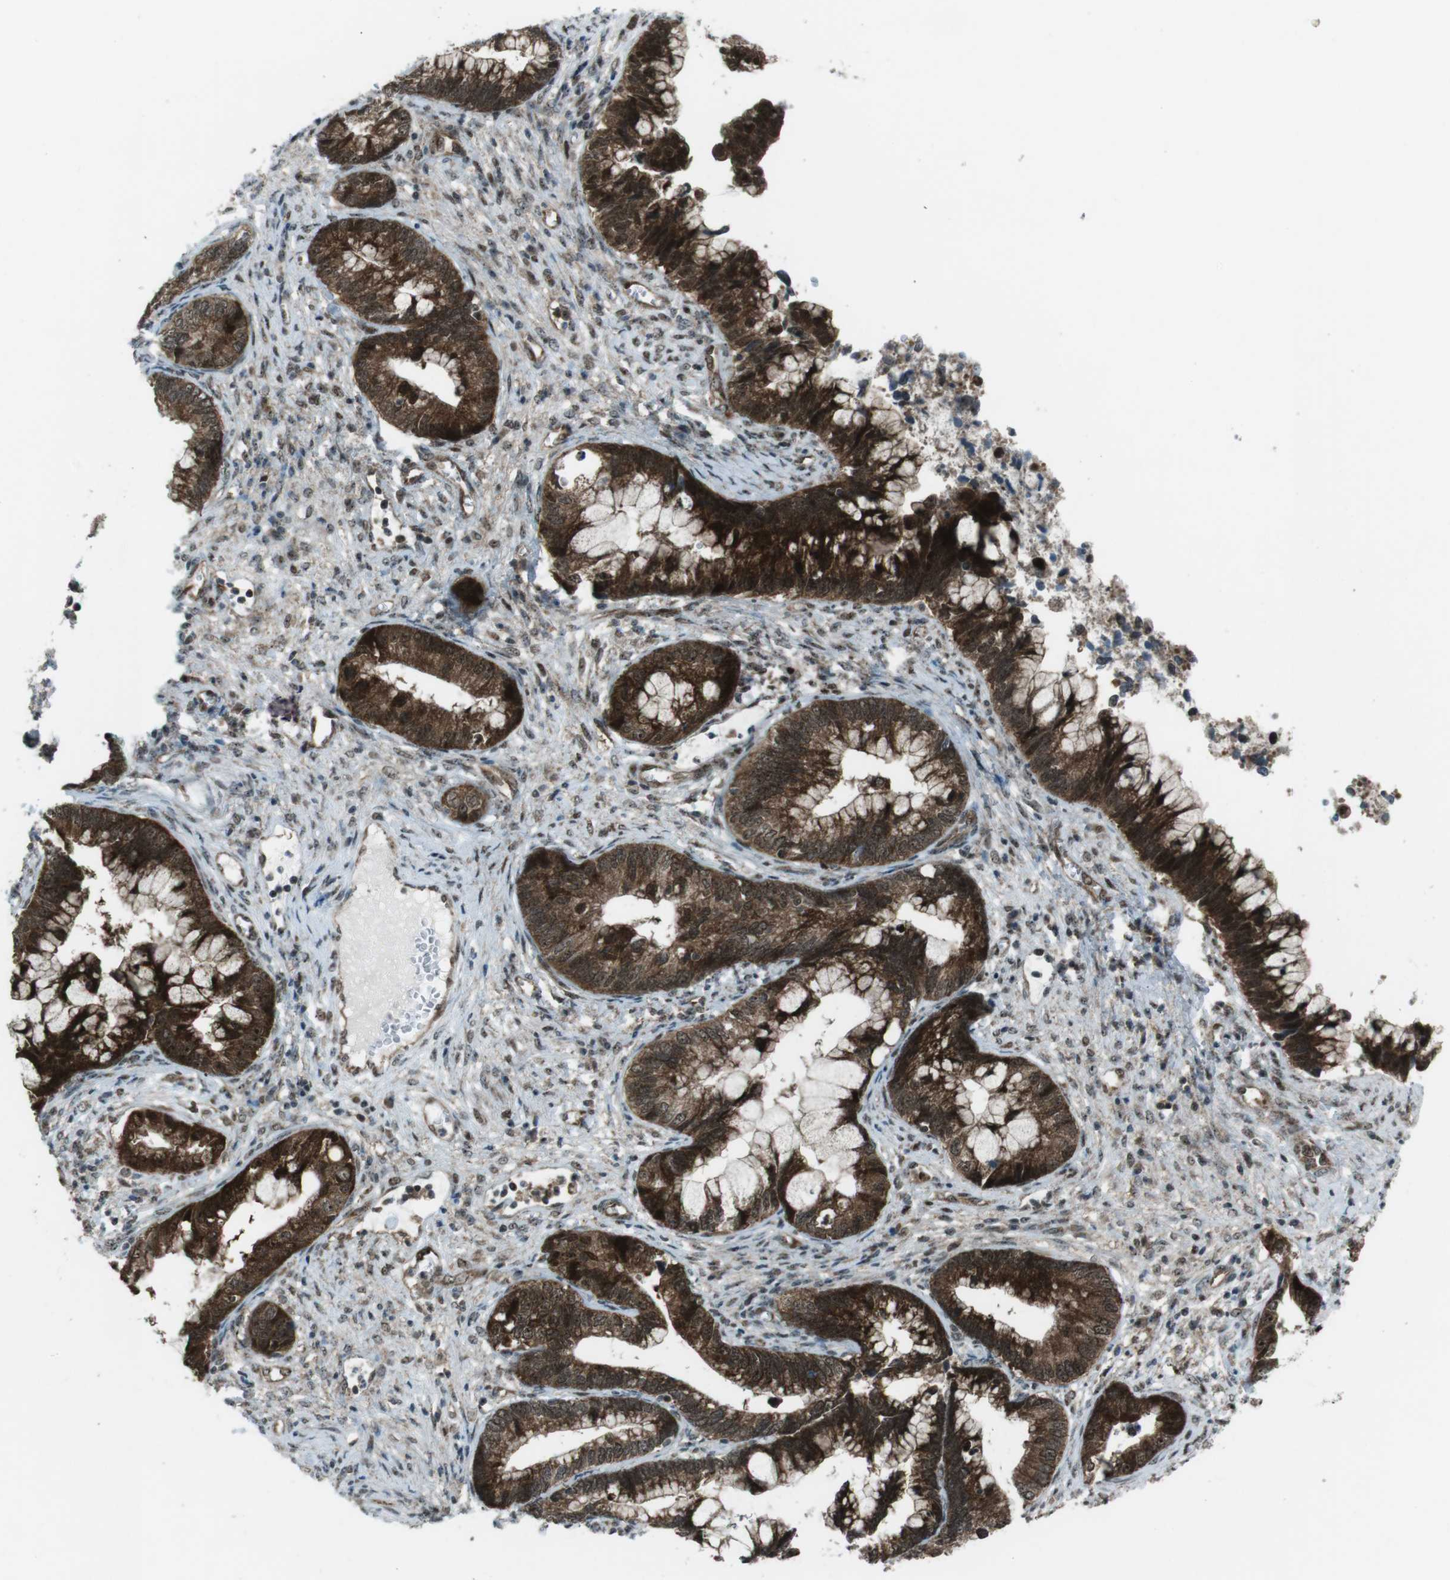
{"staining": {"intensity": "strong", "quantity": ">75%", "location": "cytoplasmic/membranous,nuclear"}, "tissue": "cervical cancer", "cell_type": "Tumor cells", "image_type": "cancer", "snomed": [{"axis": "morphology", "description": "Adenocarcinoma, NOS"}, {"axis": "topography", "description": "Cervix"}], "caption": "Brown immunohistochemical staining in human cervical cancer displays strong cytoplasmic/membranous and nuclear staining in approximately >75% of tumor cells. (DAB (3,3'-diaminobenzidine) IHC, brown staining for protein, blue staining for nuclei).", "gene": "CSNK1D", "patient": {"sex": "female", "age": 44}}